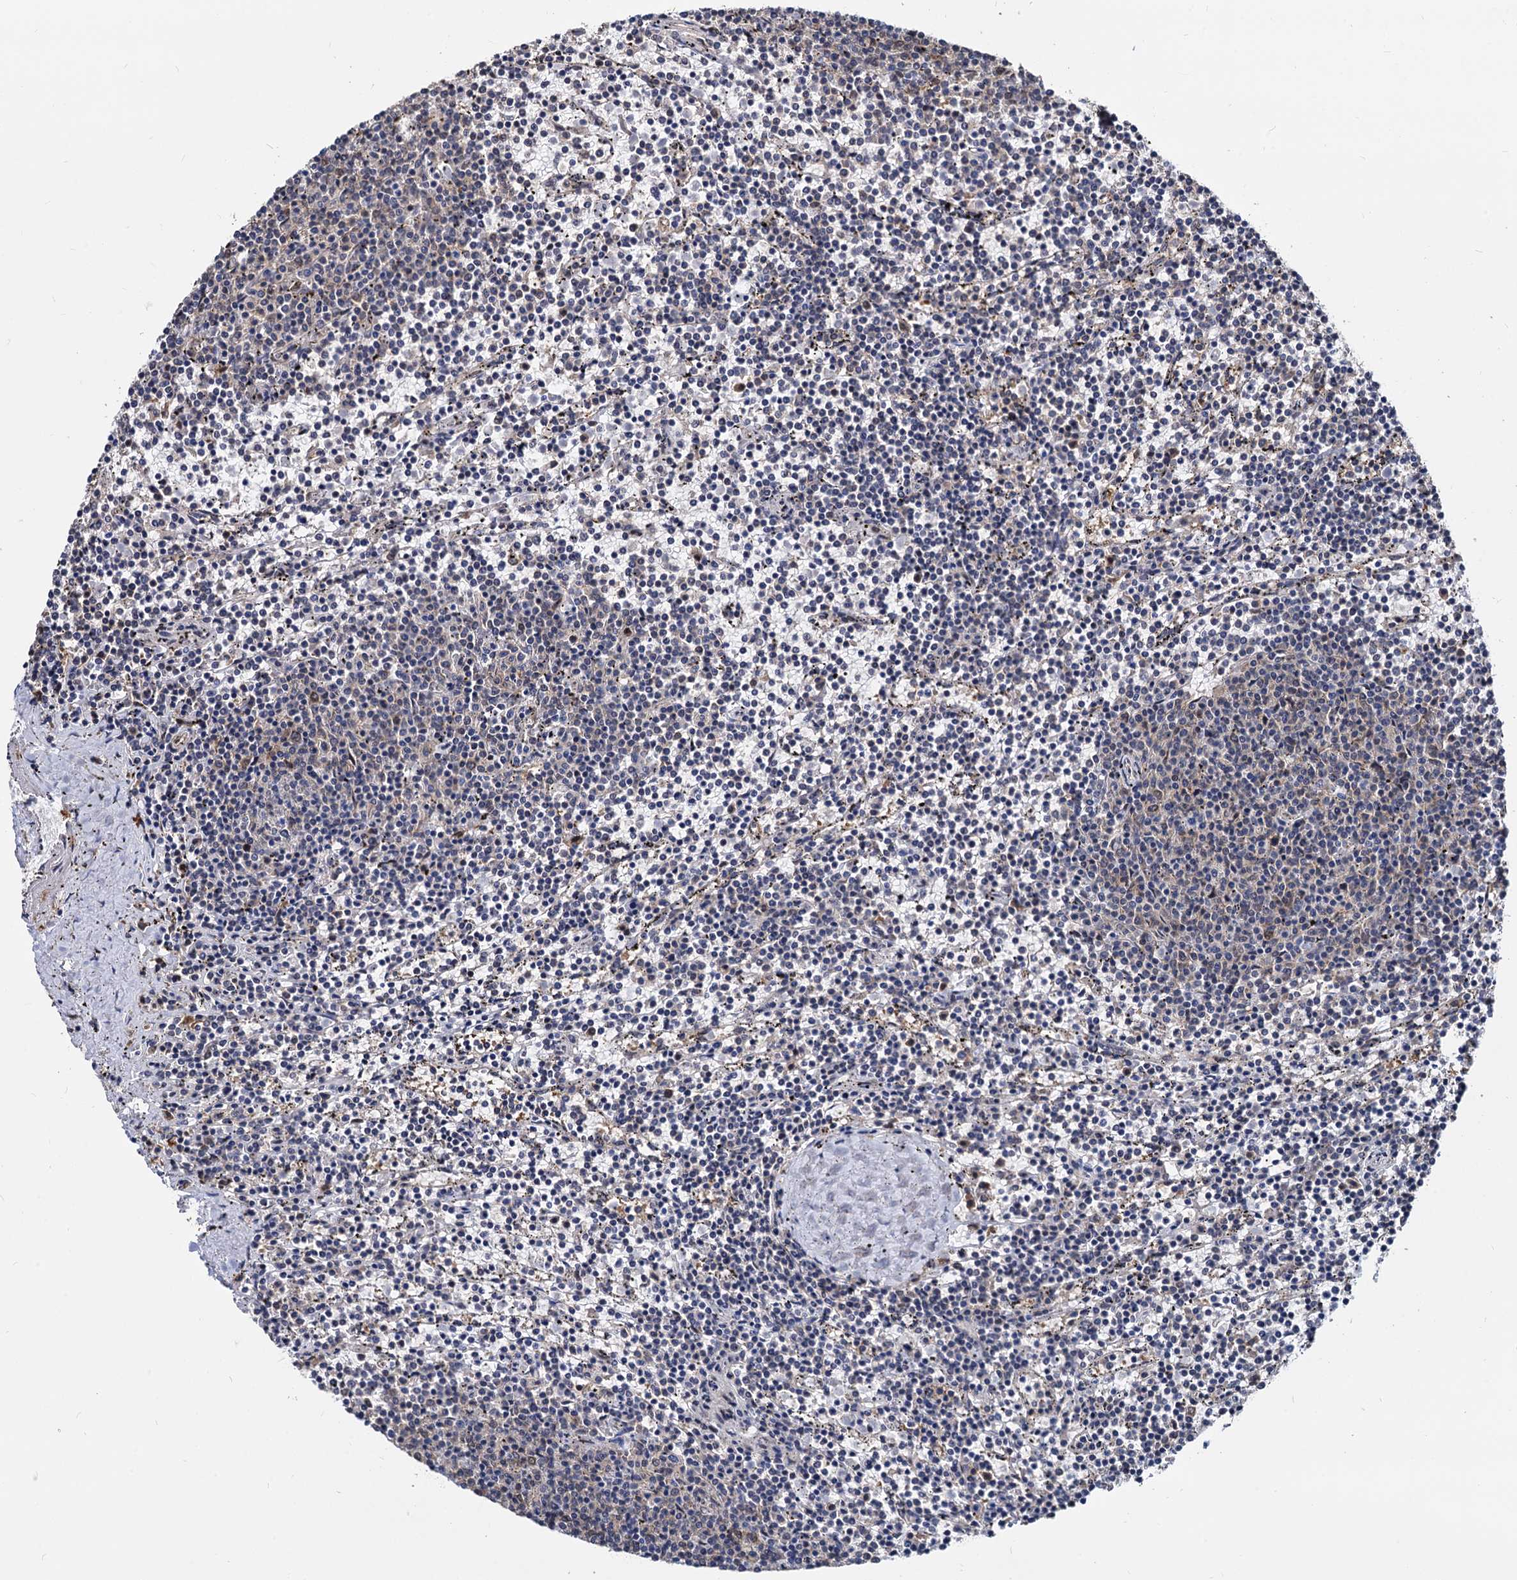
{"staining": {"intensity": "negative", "quantity": "none", "location": "none"}, "tissue": "lymphoma", "cell_type": "Tumor cells", "image_type": "cancer", "snomed": [{"axis": "morphology", "description": "Malignant lymphoma, non-Hodgkin's type, Low grade"}, {"axis": "topography", "description": "Spleen"}], "caption": "Malignant lymphoma, non-Hodgkin's type (low-grade) was stained to show a protein in brown. There is no significant positivity in tumor cells.", "gene": "PSMD4", "patient": {"sex": "female", "age": 50}}